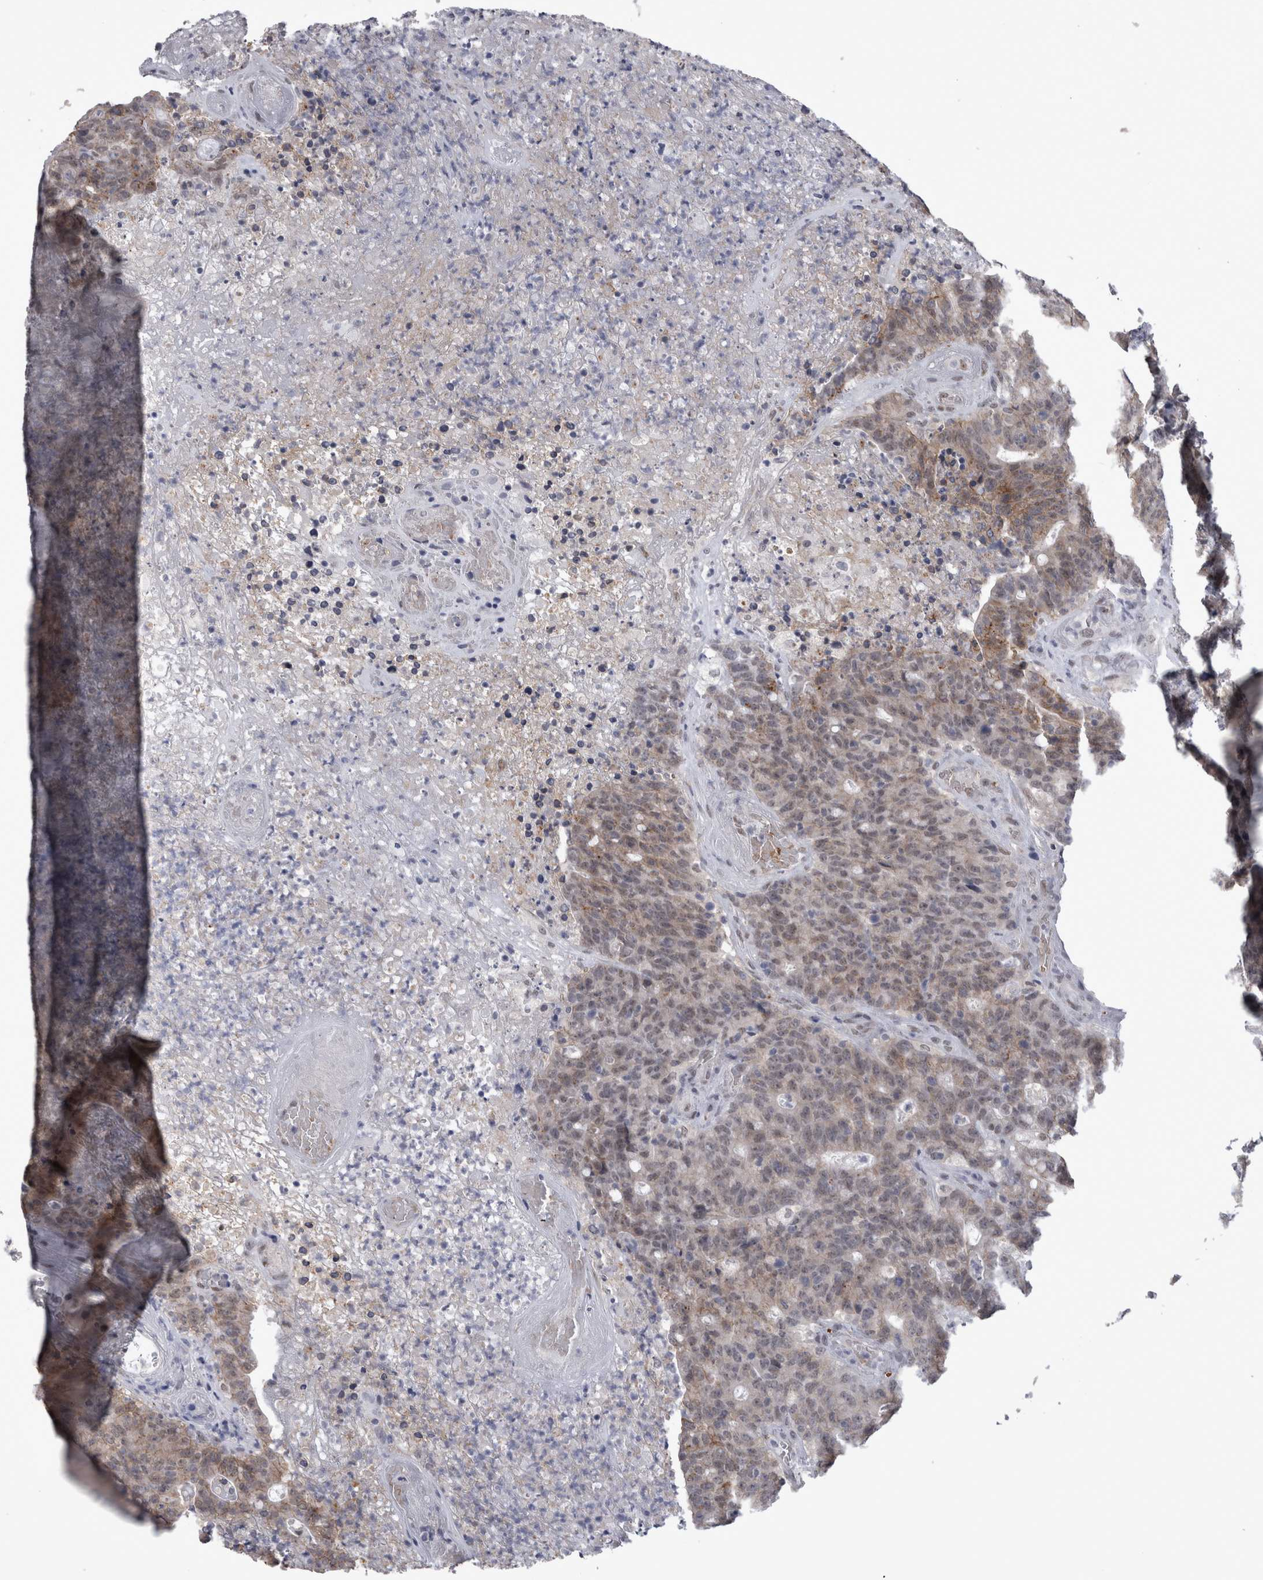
{"staining": {"intensity": "weak", "quantity": "25%-75%", "location": "nuclear"}, "tissue": "colorectal cancer", "cell_type": "Tumor cells", "image_type": "cancer", "snomed": [{"axis": "morphology", "description": "Normal tissue, NOS"}, {"axis": "morphology", "description": "Adenocarcinoma, NOS"}, {"axis": "topography", "description": "Colon"}], "caption": "Protein expression analysis of human colorectal cancer reveals weak nuclear expression in approximately 25%-75% of tumor cells.", "gene": "PEBP4", "patient": {"sex": "female", "age": 75}}